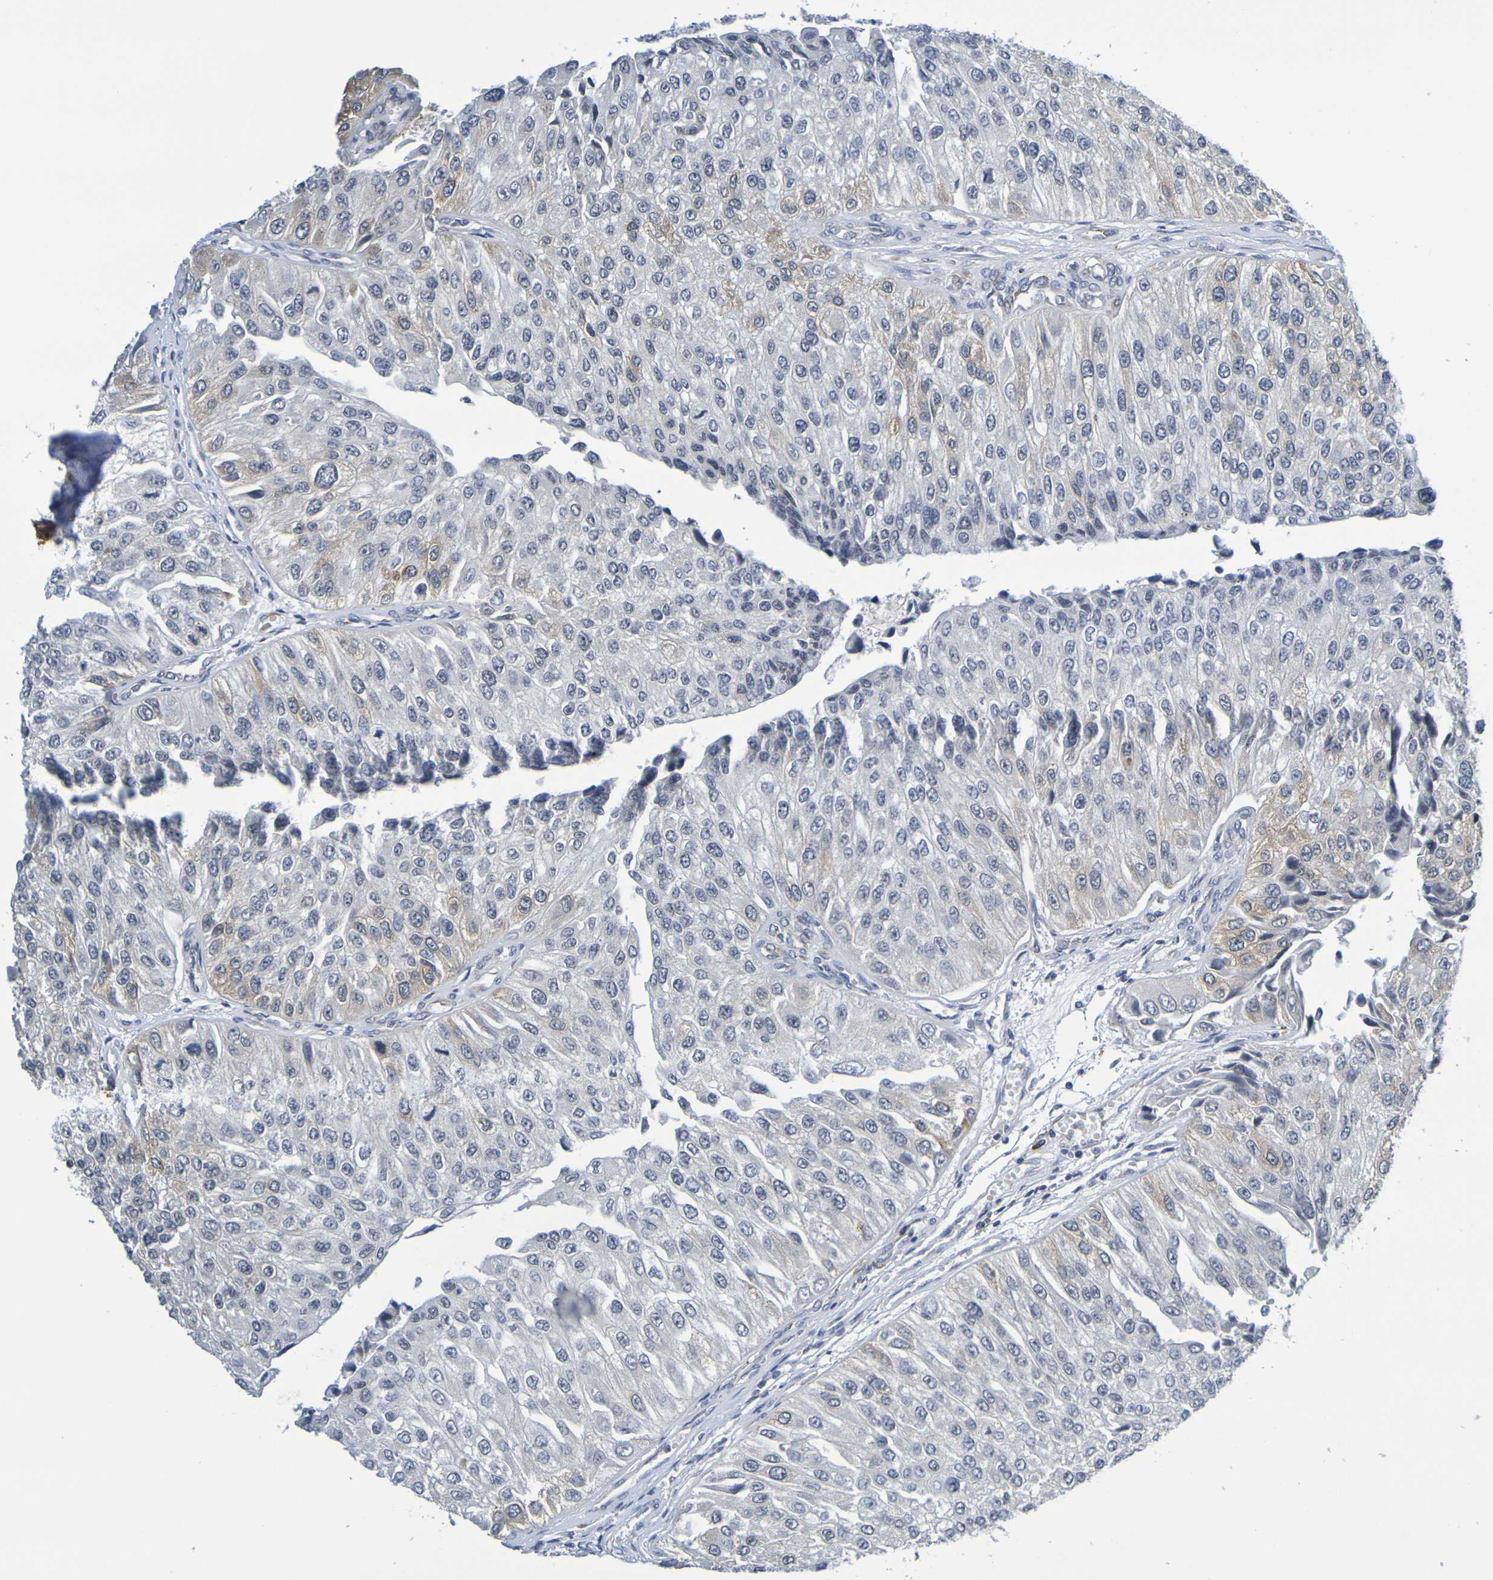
{"staining": {"intensity": "moderate", "quantity": "25%-75%", "location": "cytoplasmic/membranous"}, "tissue": "urothelial cancer", "cell_type": "Tumor cells", "image_type": "cancer", "snomed": [{"axis": "morphology", "description": "Urothelial carcinoma, High grade"}, {"axis": "topography", "description": "Kidney"}, {"axis": "topography", "description": "Urinary bladder"}], "caption": "Urothelial cancer tissue exhibits moderate cytoplasmic/membranous staining in approximately 25%-75% of tumor cells, visualized by immunohistochemistry.", "gene": "CHRNB1", "patient": {"sex": "male", "age": 77}}